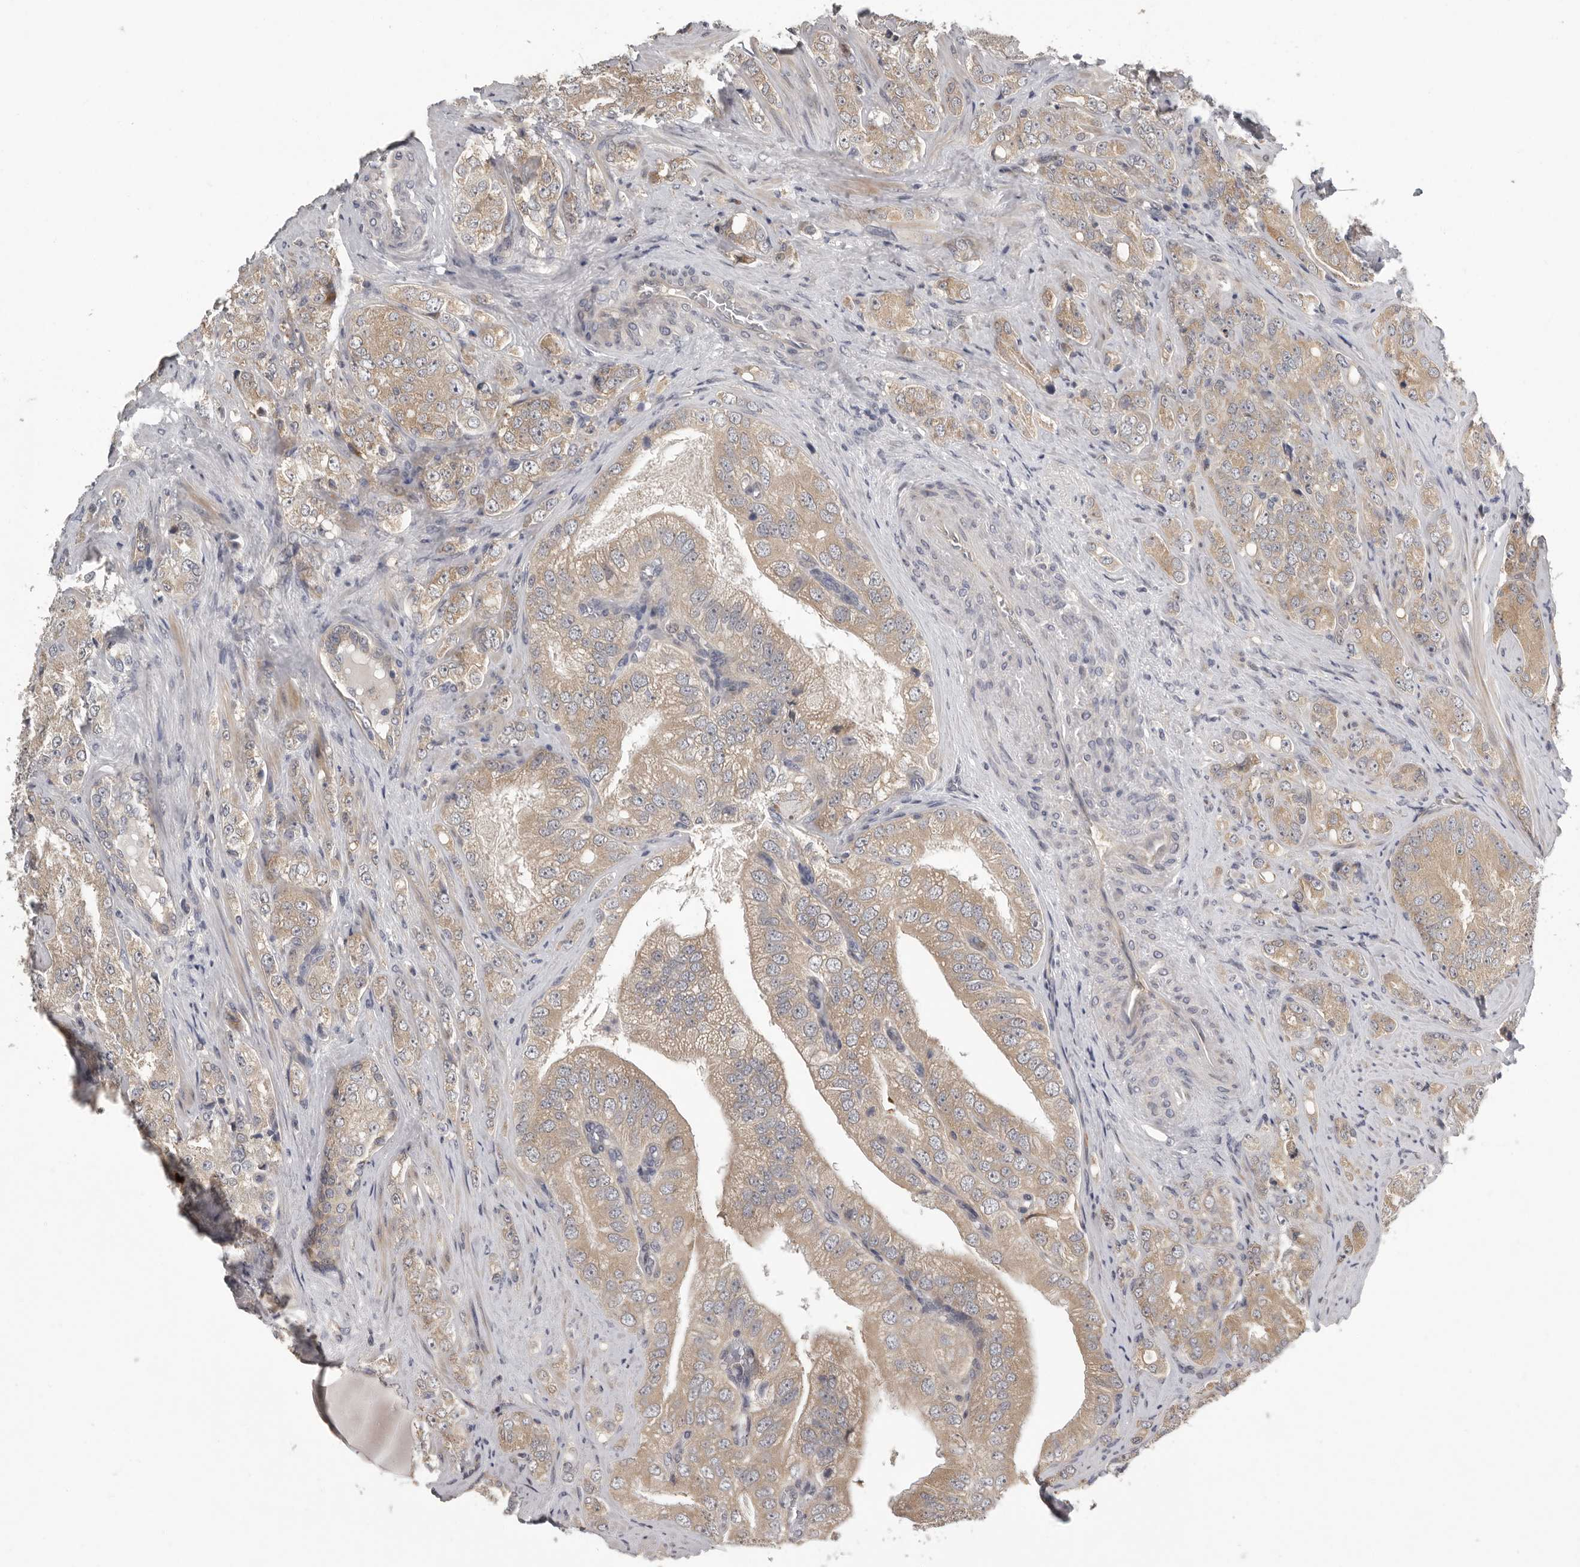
{"staining": {"intensity": "weak", "quantity": ">75%", "location": "cytoplasmic/membranous"}, "tissue": "prostate cancer", "cell_type": "Tumor cells", "image_type": "cancer", "snomed": [{"axis": "morphology", "description": "Adenocarcinoma, High grade"}, {"axis": "topography", "description": "Prostate"}], "caption": "High-magnification brightfield microscopy of prostate cancer (adenocarcinoma (high-grade)) stained with DAB (3,3'-diaminobenzidine) (brown) and counterstained with hematoxylin (blue). tumor cells exhibit weak cytoplasmic/membranous expression is appreciated in approximately>75% of cells.", "gene": "RALGPS2", "patient": {"sex": "male", "age": 58}}